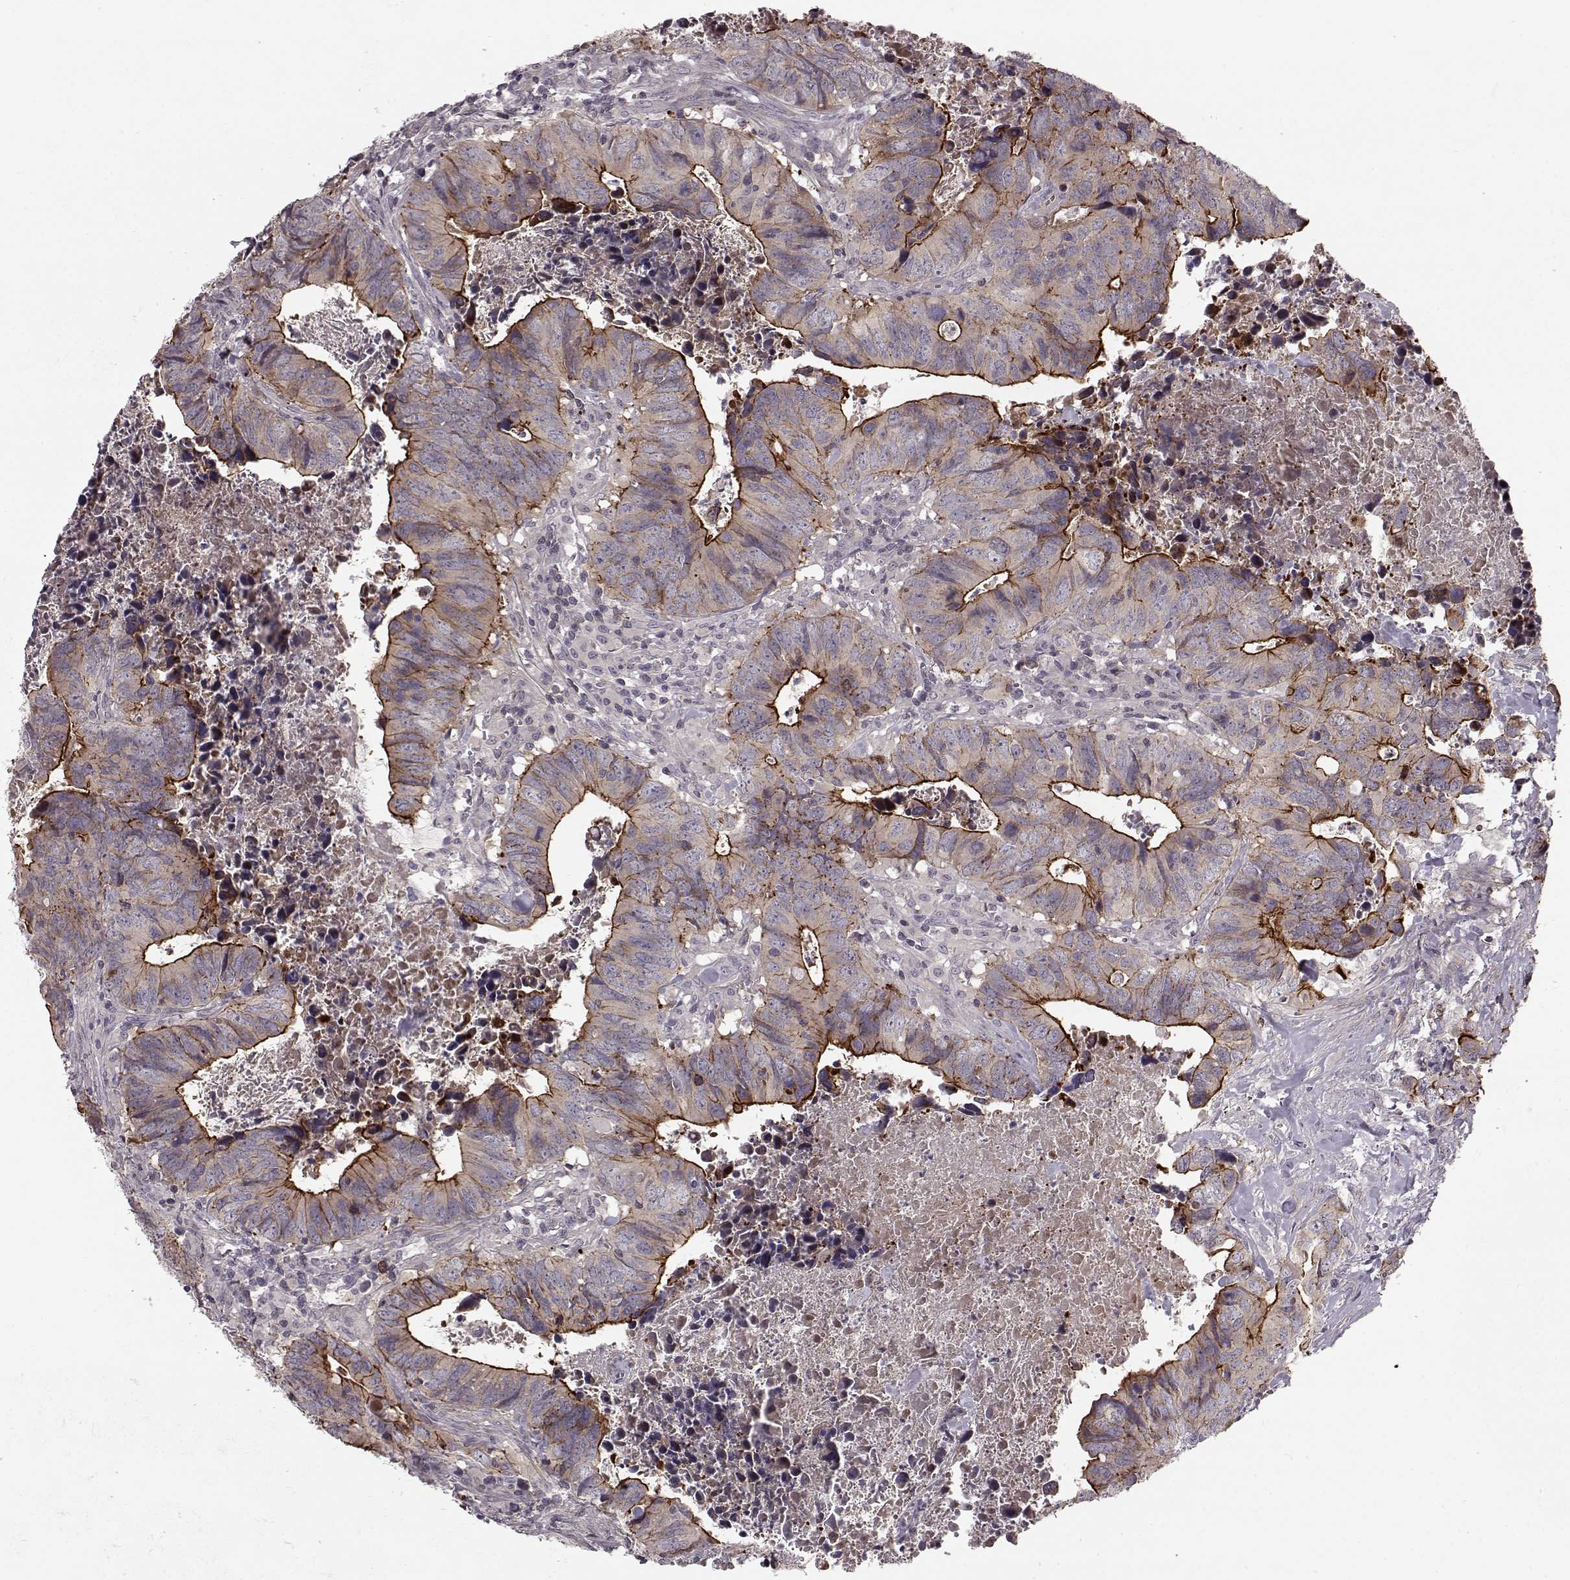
{"staining": {"intensity": "strong", "quantity": "25%-75%", "location": "cytoplasmic/membranous"}, "tissue": "colorectal cancer", "cell_type": "Tumor cells", "image_type": "cancer", "snomed": [{"axis": "morphology", "description": "Adenocarcinoma, NOS"}, {"axis": "topography", "description": "Colon"}], "caption": "Colorectal cancer (adenocarcinoma) was stained to show a protein in brown. There is high levels of strong cytoplasmic/membranous staining in about 25%-75% of tumor cells.", "gene": "SLC22A18", "patient": {"sex": "female", "age": 82}}